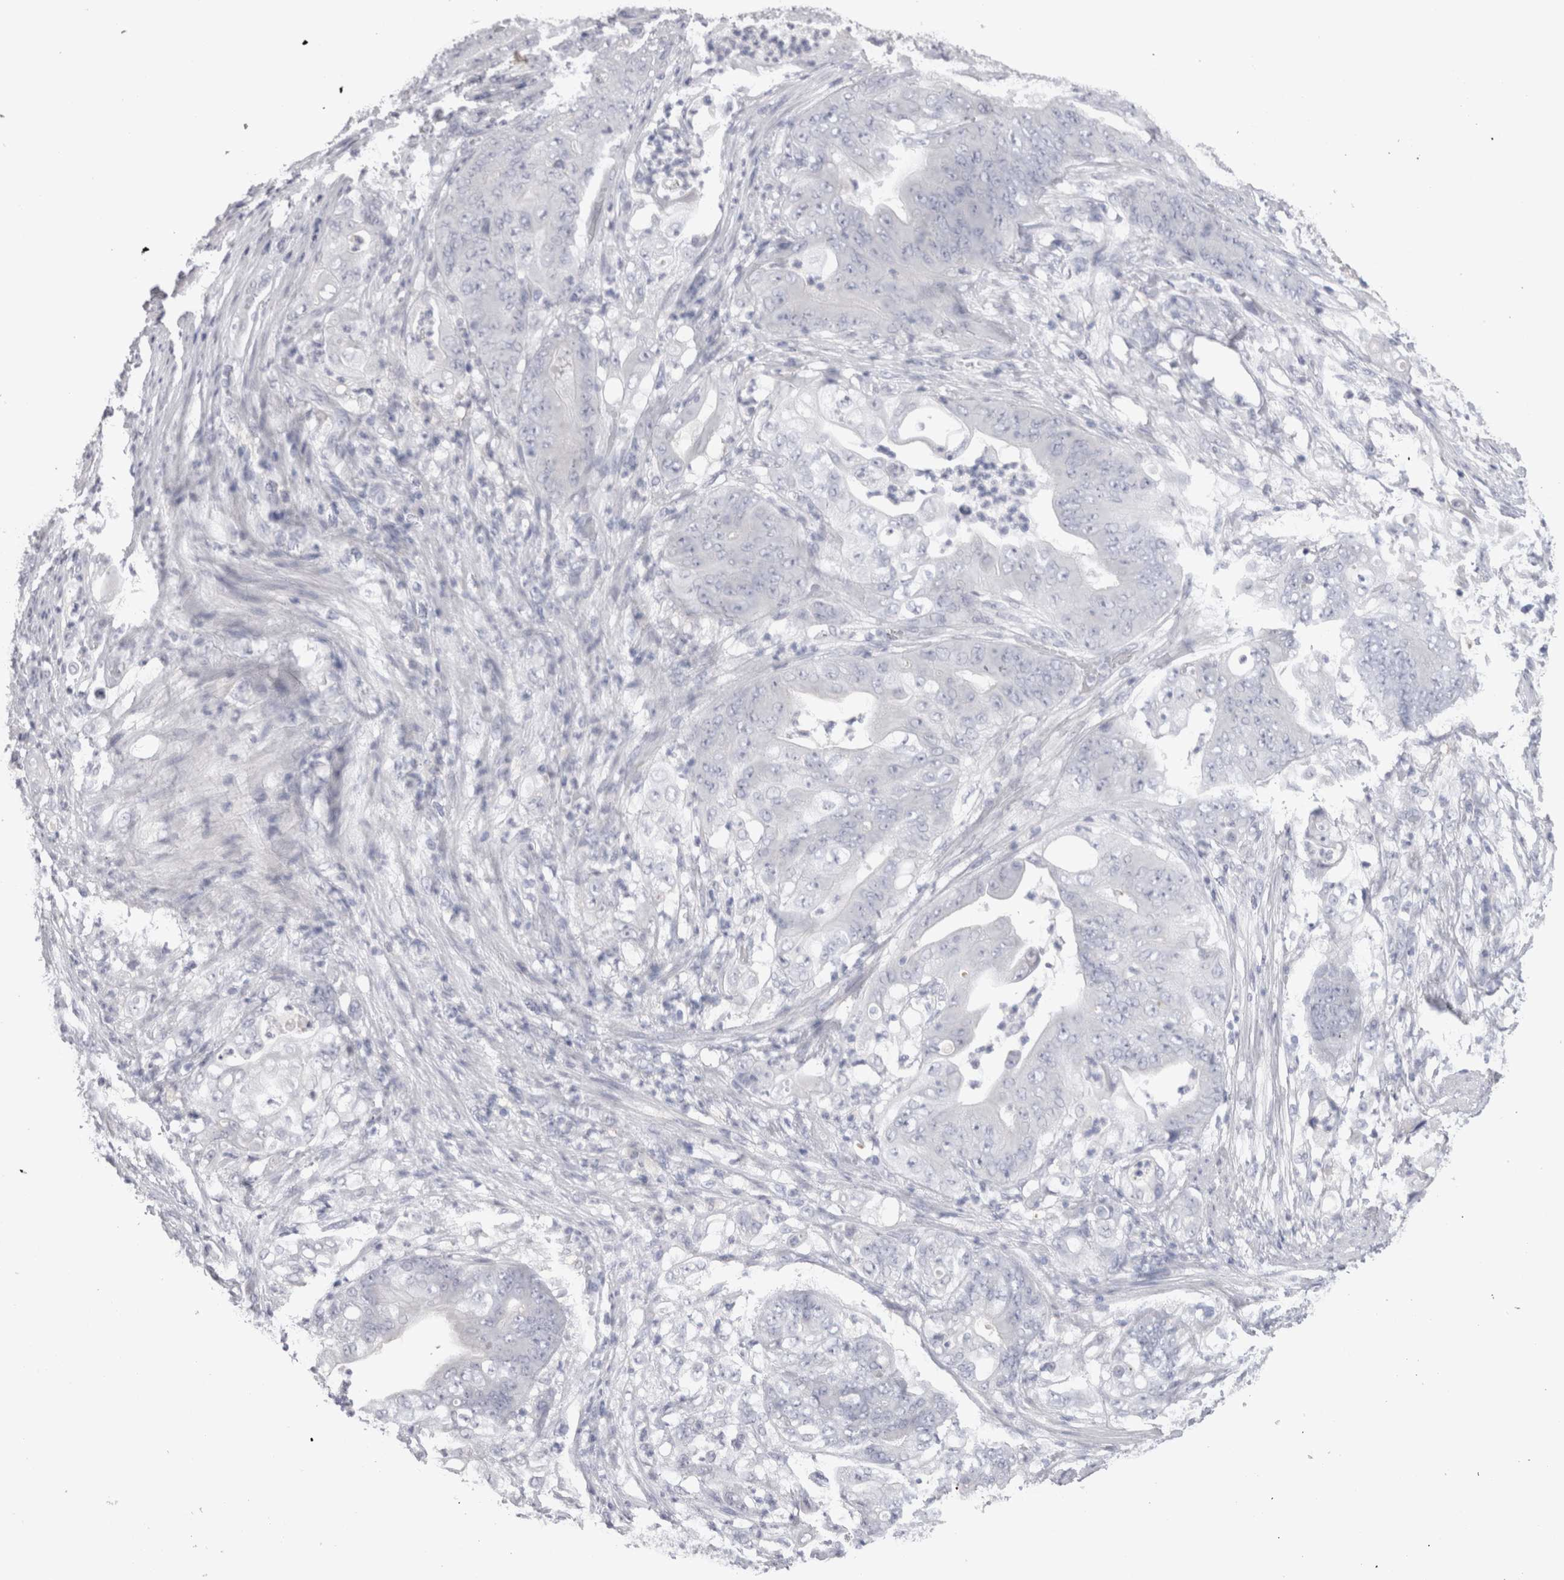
{"staining": {"intensity": "negative", "quantity": "none", "location": "none"}, "tissue": "stomach cancer", "cell_type": "Tumor cells", "image_type": "cancer", "snomed": [{"axis": "morphology", "description": "Adenocarcinoma, NOS"}, {"axis": "topography", "description": "Stomach"}], "caption": "Protein analysis of stomach adenocarcinoma shows no significant positivity in tumor cells. (DAB IHC visualized using brightfield microscopy, high magnification).", "gene": "SUCNR1", "patient": {"sex": "female", "age": 73}}